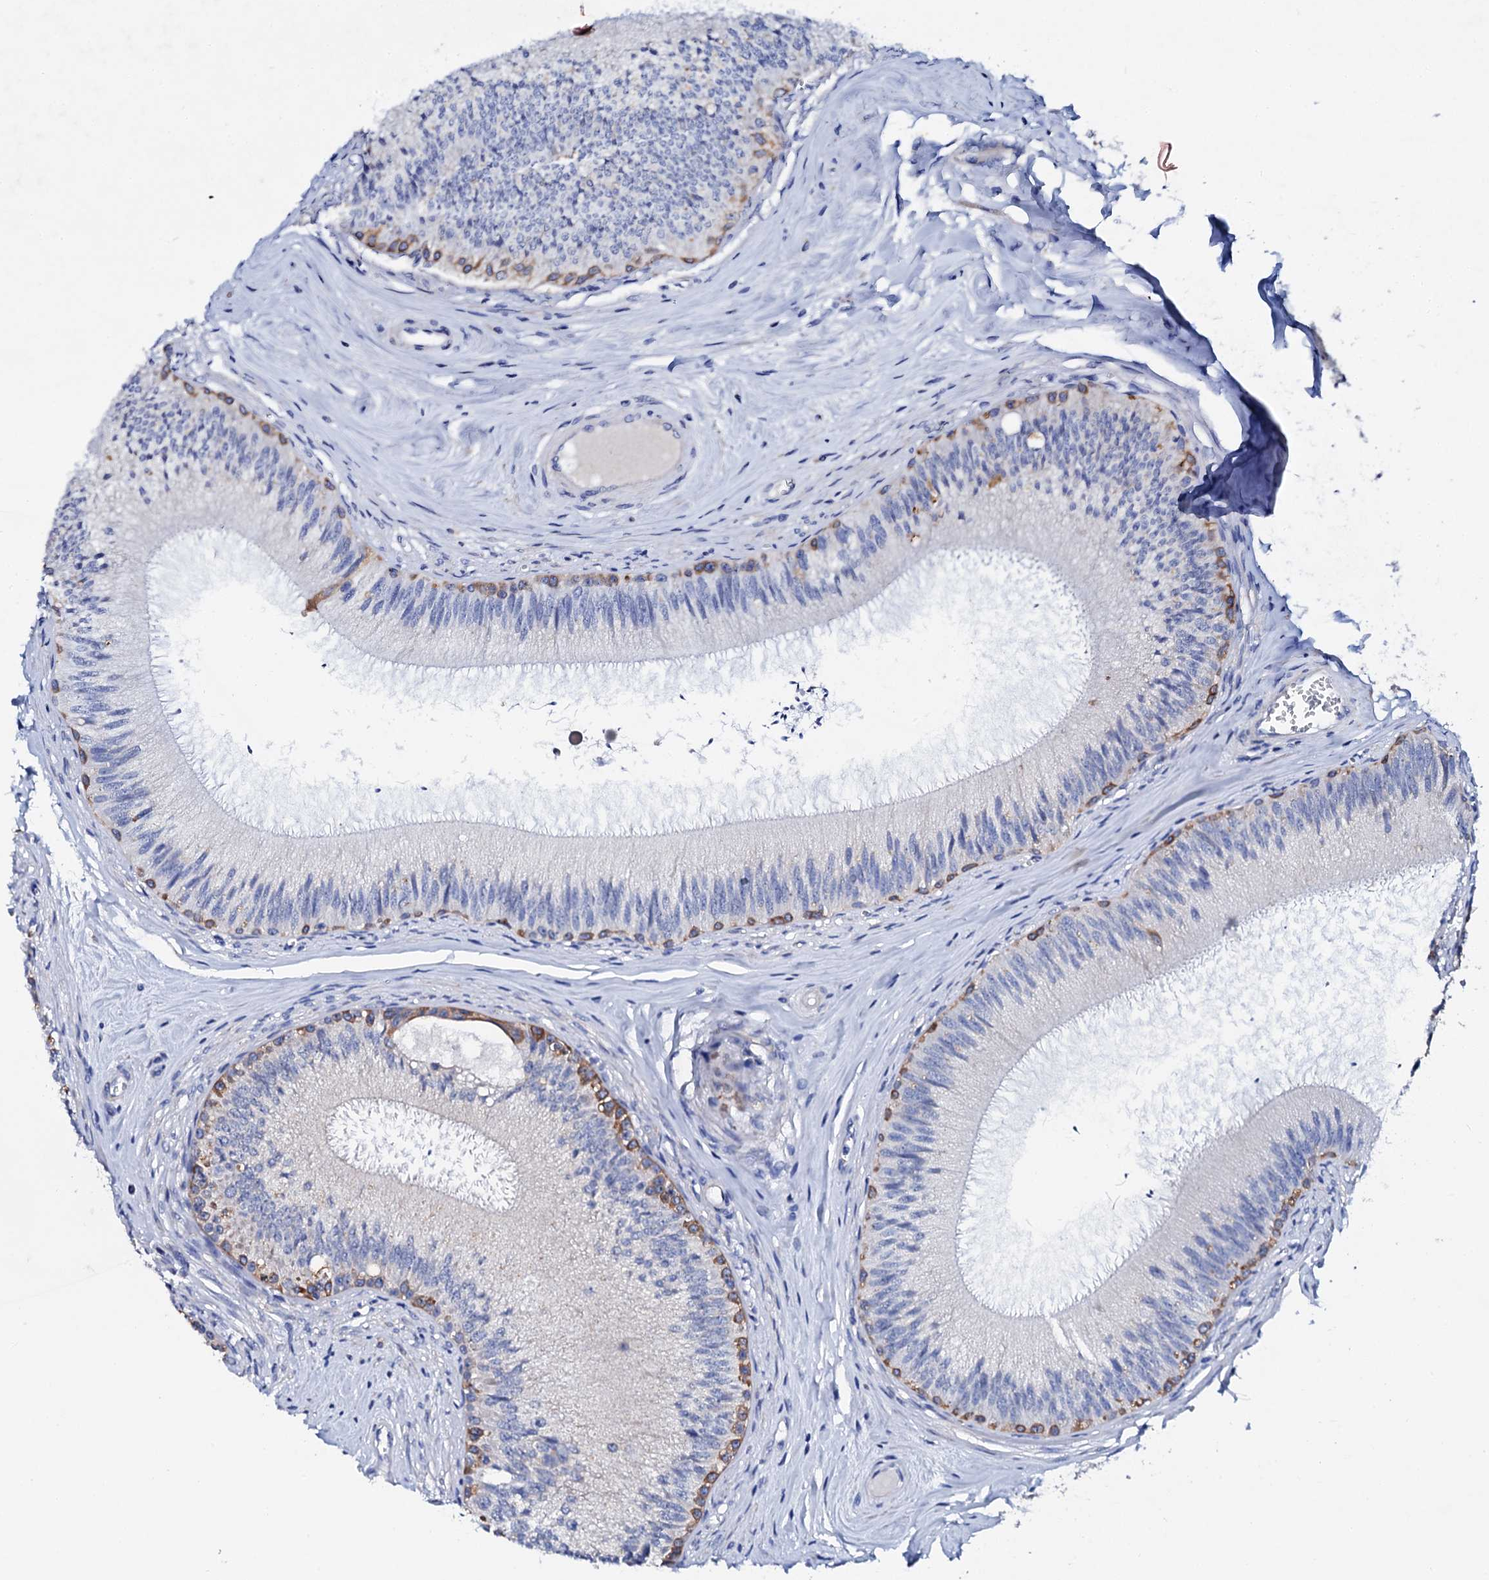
{"staining": {"intensity": "moderate", "quantity": "<25%", "location": "cytoplasmic/membranous"}, "tissue": "epididymis", "cell_type": "Glandular cells", "image_type": "normal", "snomed": [{"axis": "morphology", "description": "Normal tissue, NOS"}, {"axis": "topography", "description": "Epididymis"}], "caption": "The immunohistochemical stain shows moderate cytoplasmic/membranous expression in glandular cells of unremarkable epididymis.", "gene": "GLB1L3", "patient": {"sex": "male", "age": 46}}